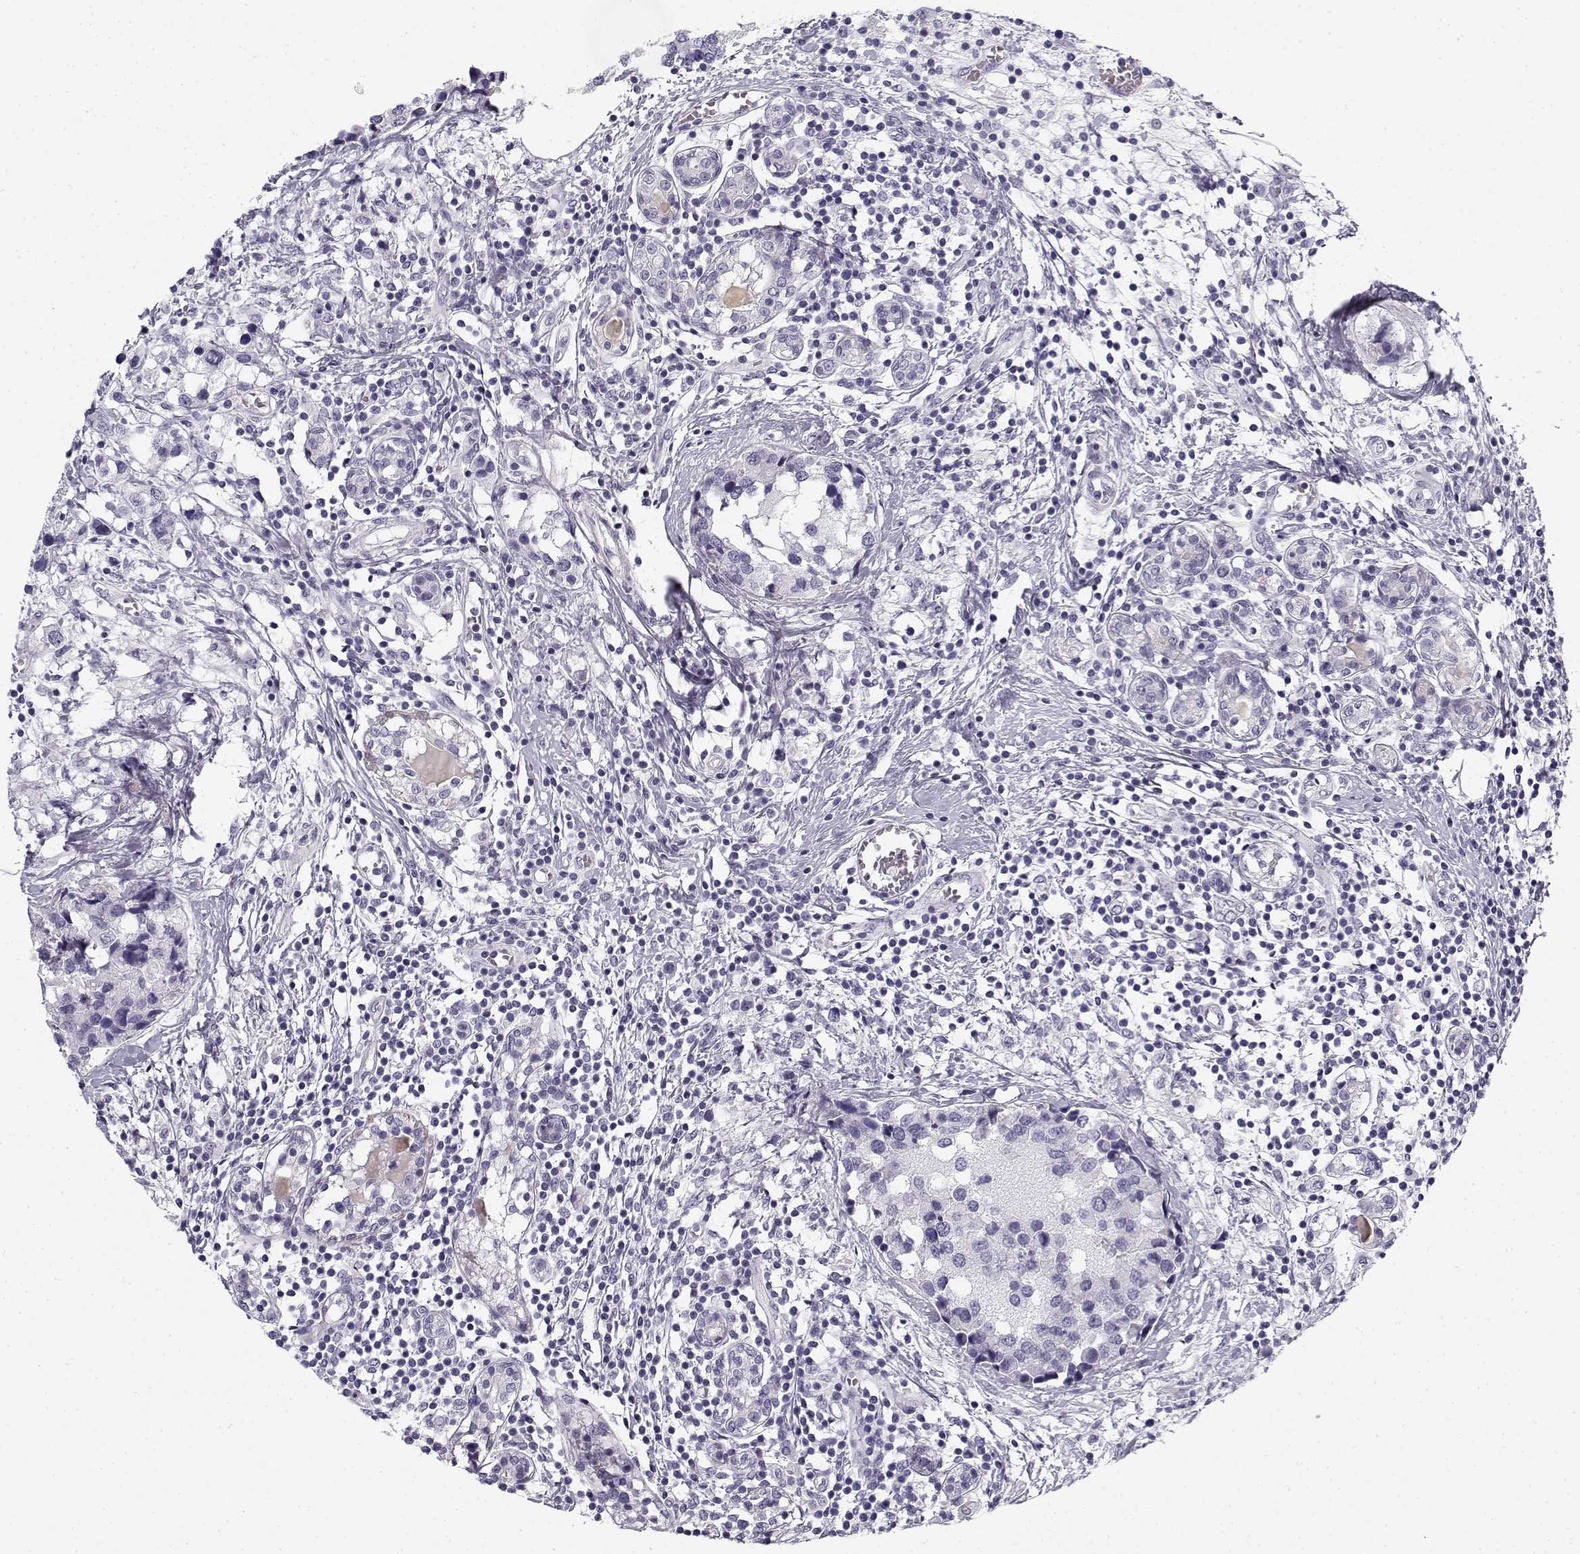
{"staining": {"intensity": "negative", "quantity": "none", "location": "none"}, "tissue": "breast cancer", "cell_type": "Tumor cells", "image_type": "cancer", "snomed": [{"axis": "morphology", "description": "Lobular carcinoma"}, {"axis": "topography", "description": "Breast"}], "caption": "IHC image of breast cancer stained for a protein (brown), which demonstrates no positivity in tumor cells.", "gene": "CREB3L3", "patient": {"sex": "female", "age": 59}}